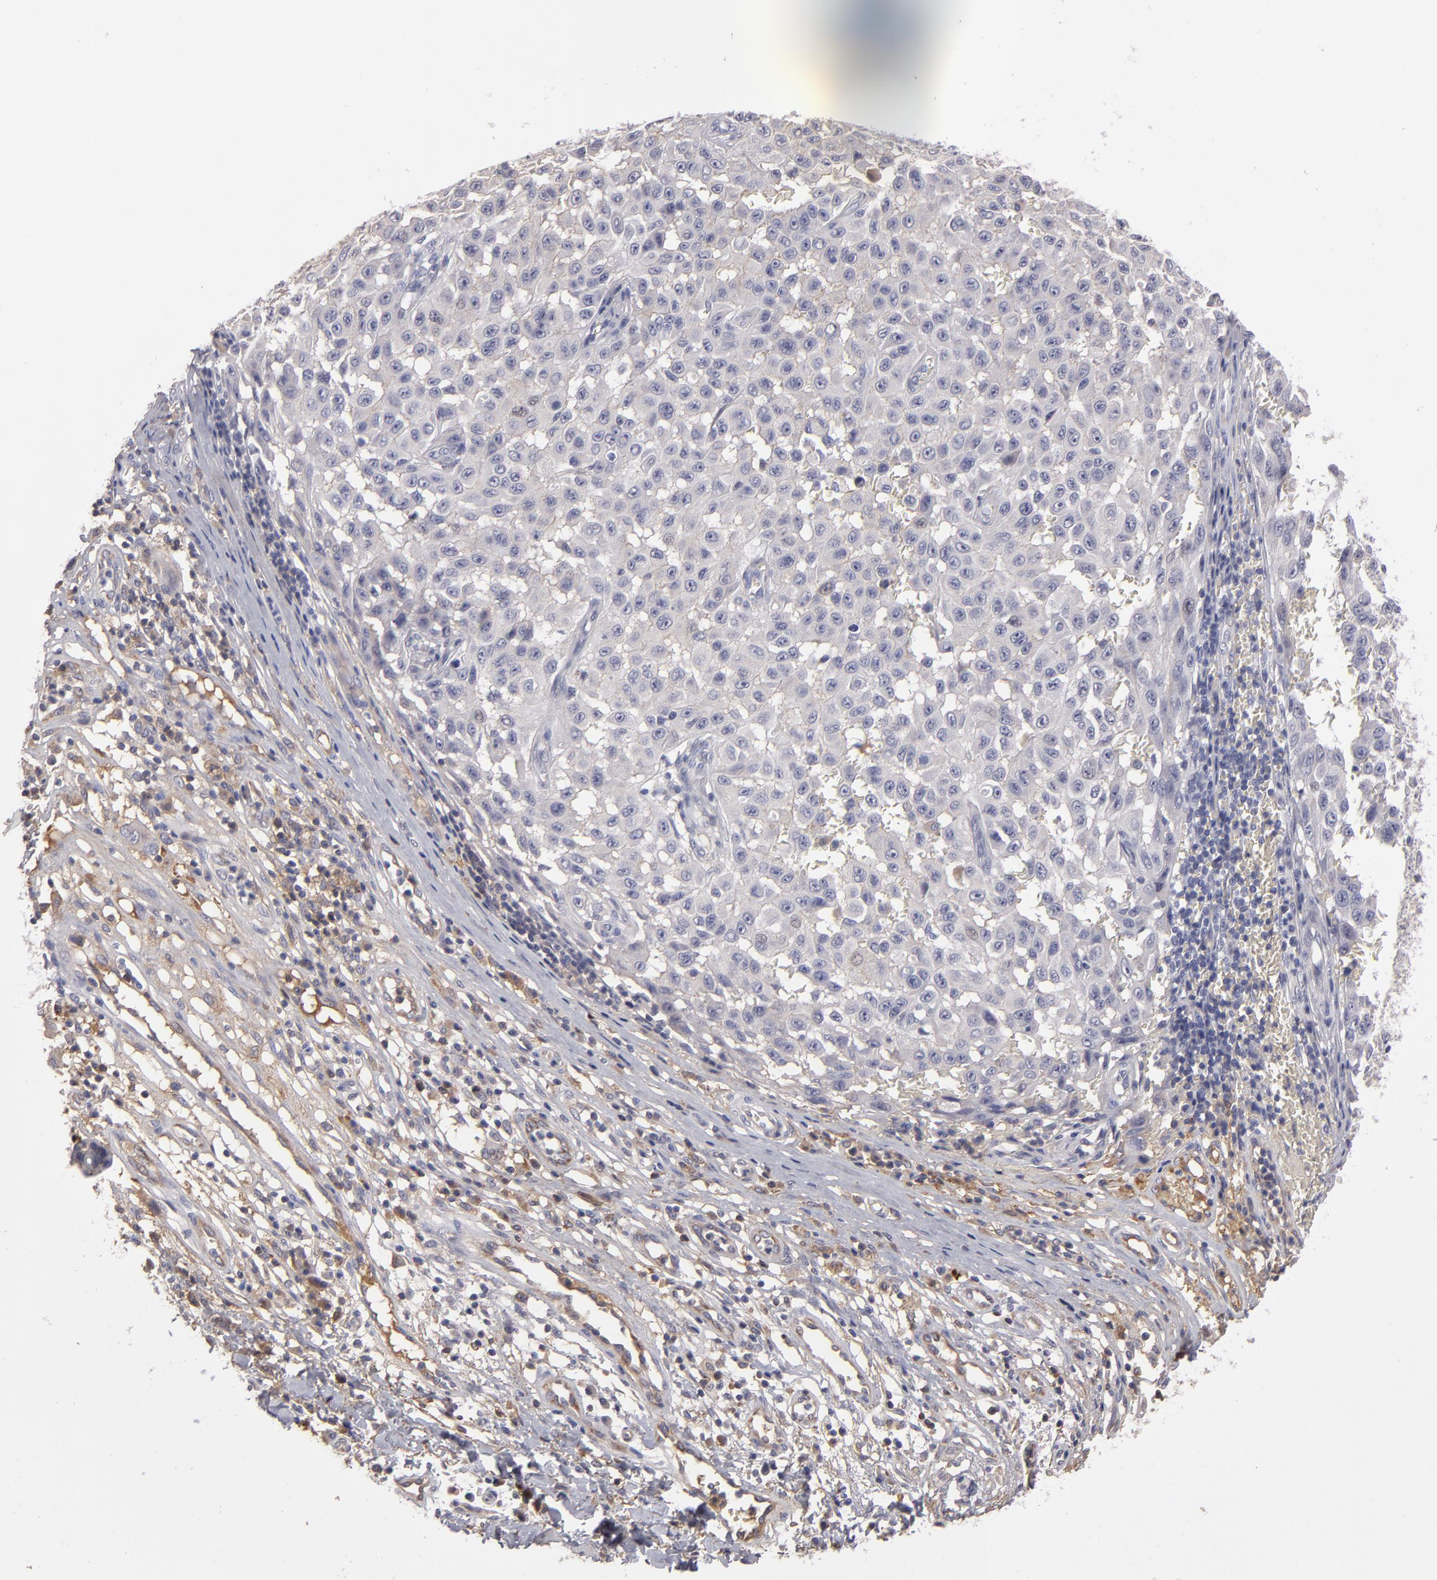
{"staining": {"intensity": "negative", "quantity": "none", "location": "none"}, "tissue": "melanoma", "cell_type": "Tumor cells", "image_type": "cancer", "snomed": [{"axis": "morphology", "description": "Malignant melanoma, NOS"}, {"axis": "topography", "description": "Skin"}], "caption": "A high-resolution photomicrograph shows immunohistochemistry (IHC) staining of malignant melanoma, which shows no significant staining in tumor cells.", "gene": "ITIH4", "patient": {"sex": "male", "age": 30}}